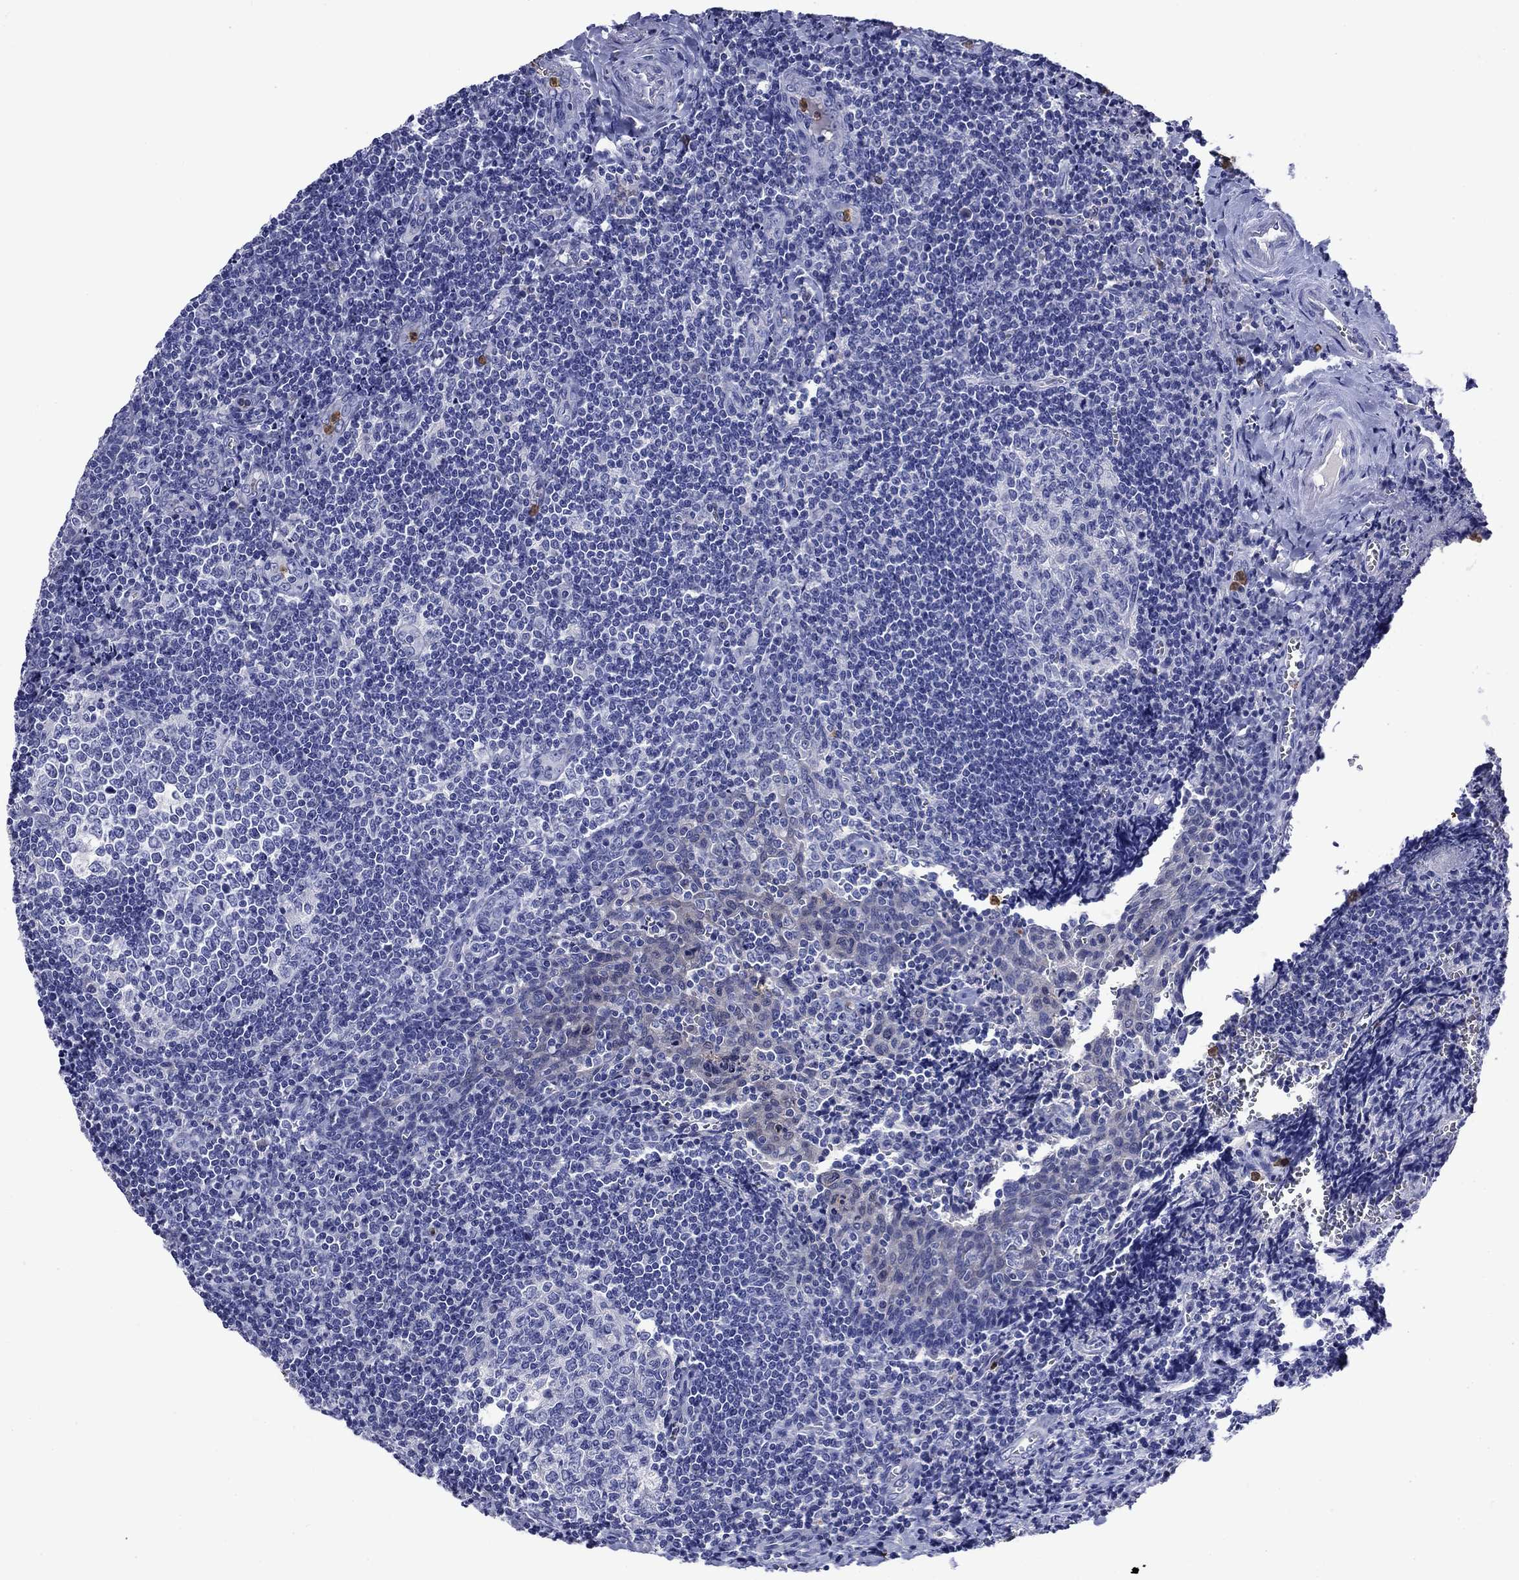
{"staining": {"intensity": "negative", "quantity": "none", "location": "none"}, "tissue": "tonsil", "cell_type": "Germinal center cells", "image_type": "normal", "snomed": [{"axis": "morphology", "description": "Normal tissue, NOS"}, {"axis": "morphology", "description": "Inflammation, NOS"}, {"axis": "topography", "description": "Tonsil"}], "caption": "DAB immunohistochemical staining of normal human tonsil exhibits no significant staining in germinal center cells. (Immunohistochemistry (ihc), brightfield microscopy, high magnification).", "gene": "TFR2", "patient": {"sex": "female", "age": 31}}